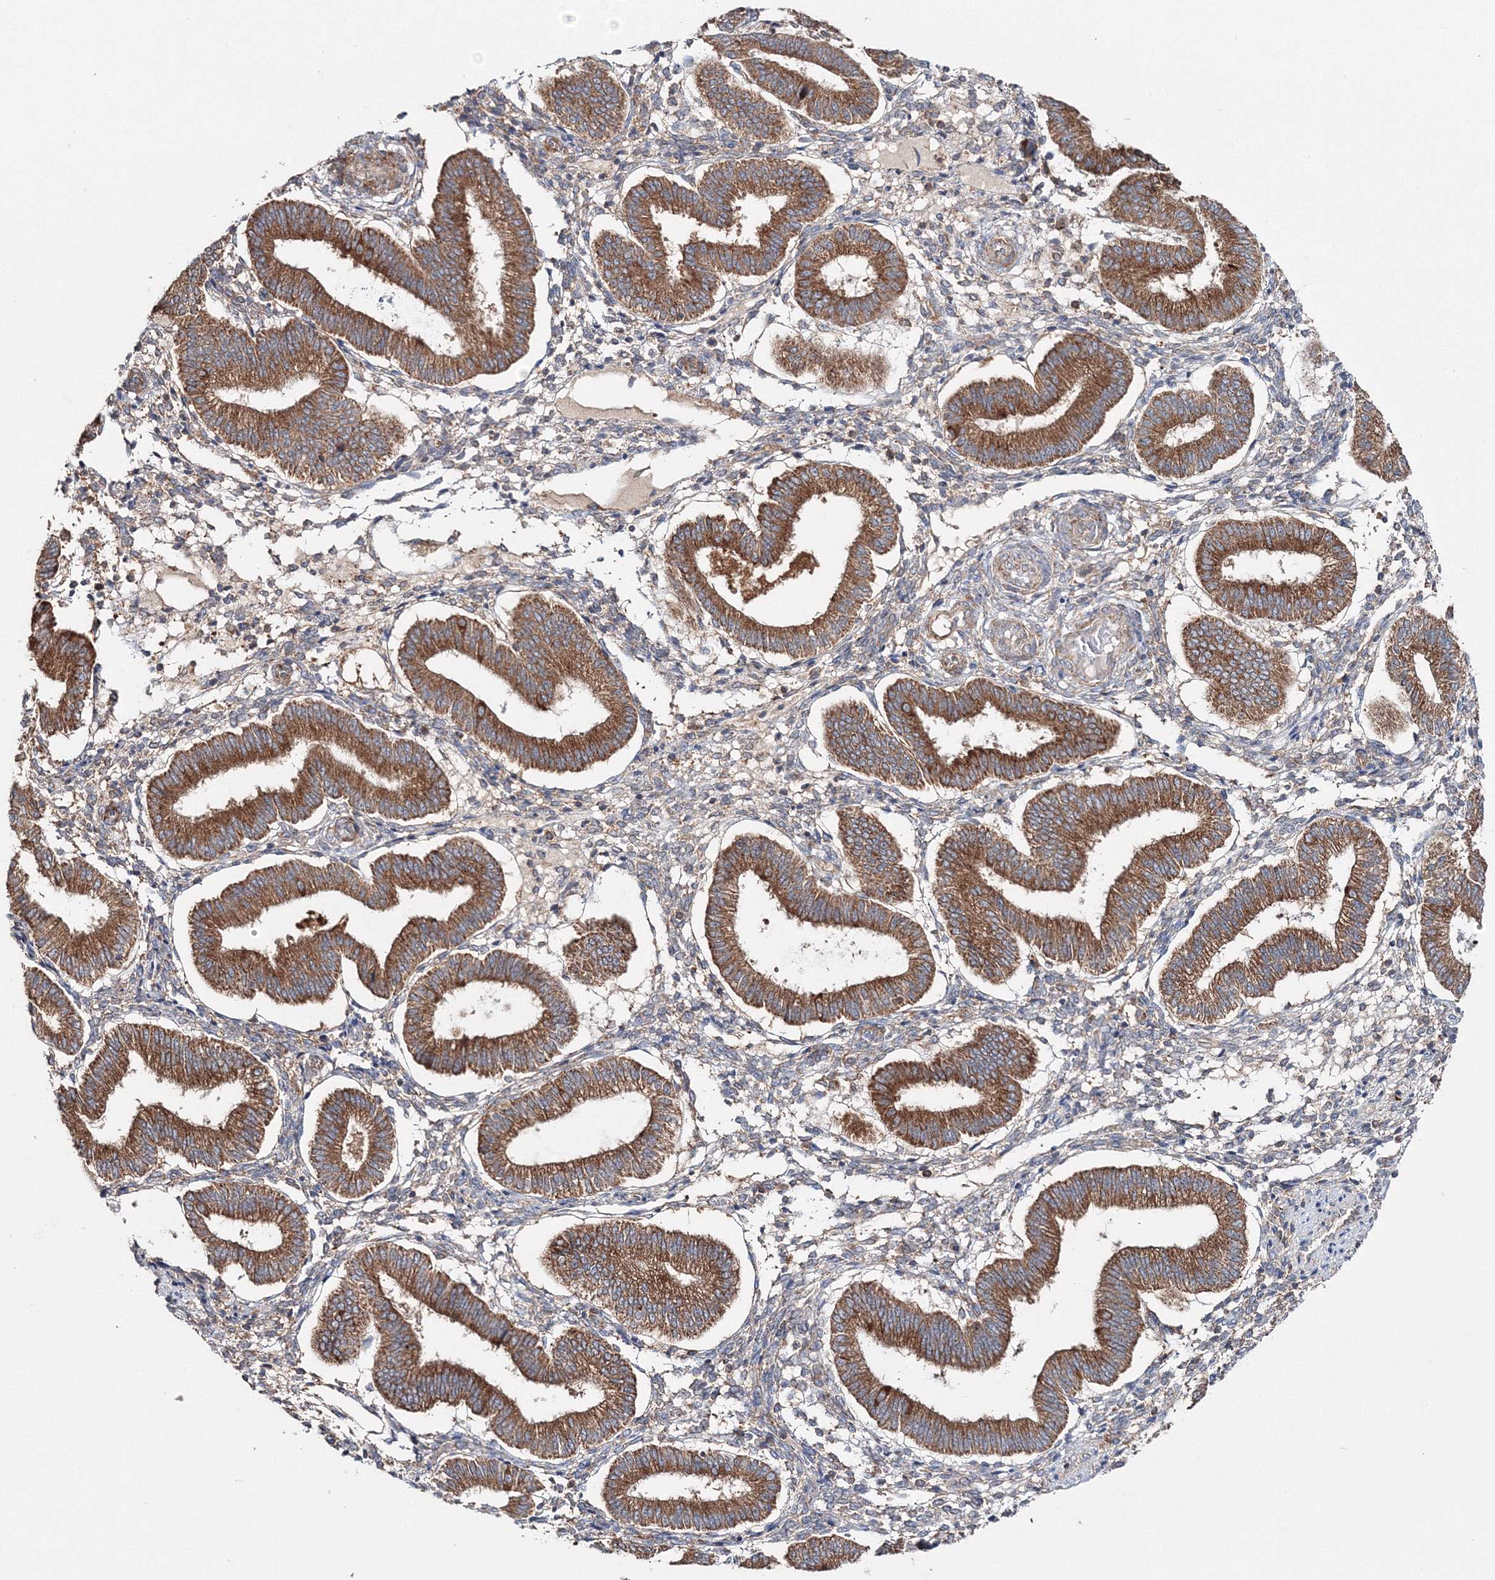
{"staining": {"intensity": "moderate", "quantity": "25%-75%", "location": "cytoplasmic/membranous"}, "tissue": "endometrium", "cell_type": "Cells in endometrial stroma", "image_type": "normal", "snomed": [{"axis": "morphology", "description": "Normal tissue, NOS"}, {"axis": "topography", "description": "Endometrium"}], "caption": "A high-resolution photomicrograph shows immunohistochemistry (IHC) staining of normal endometrium, which demonstrates moderate cytoplasmic/membranous staining in approximately 25%-75% of cells in endometrial stroma.", "gene": "PEX13", "patient": {"sex": "female", "age": 39}}